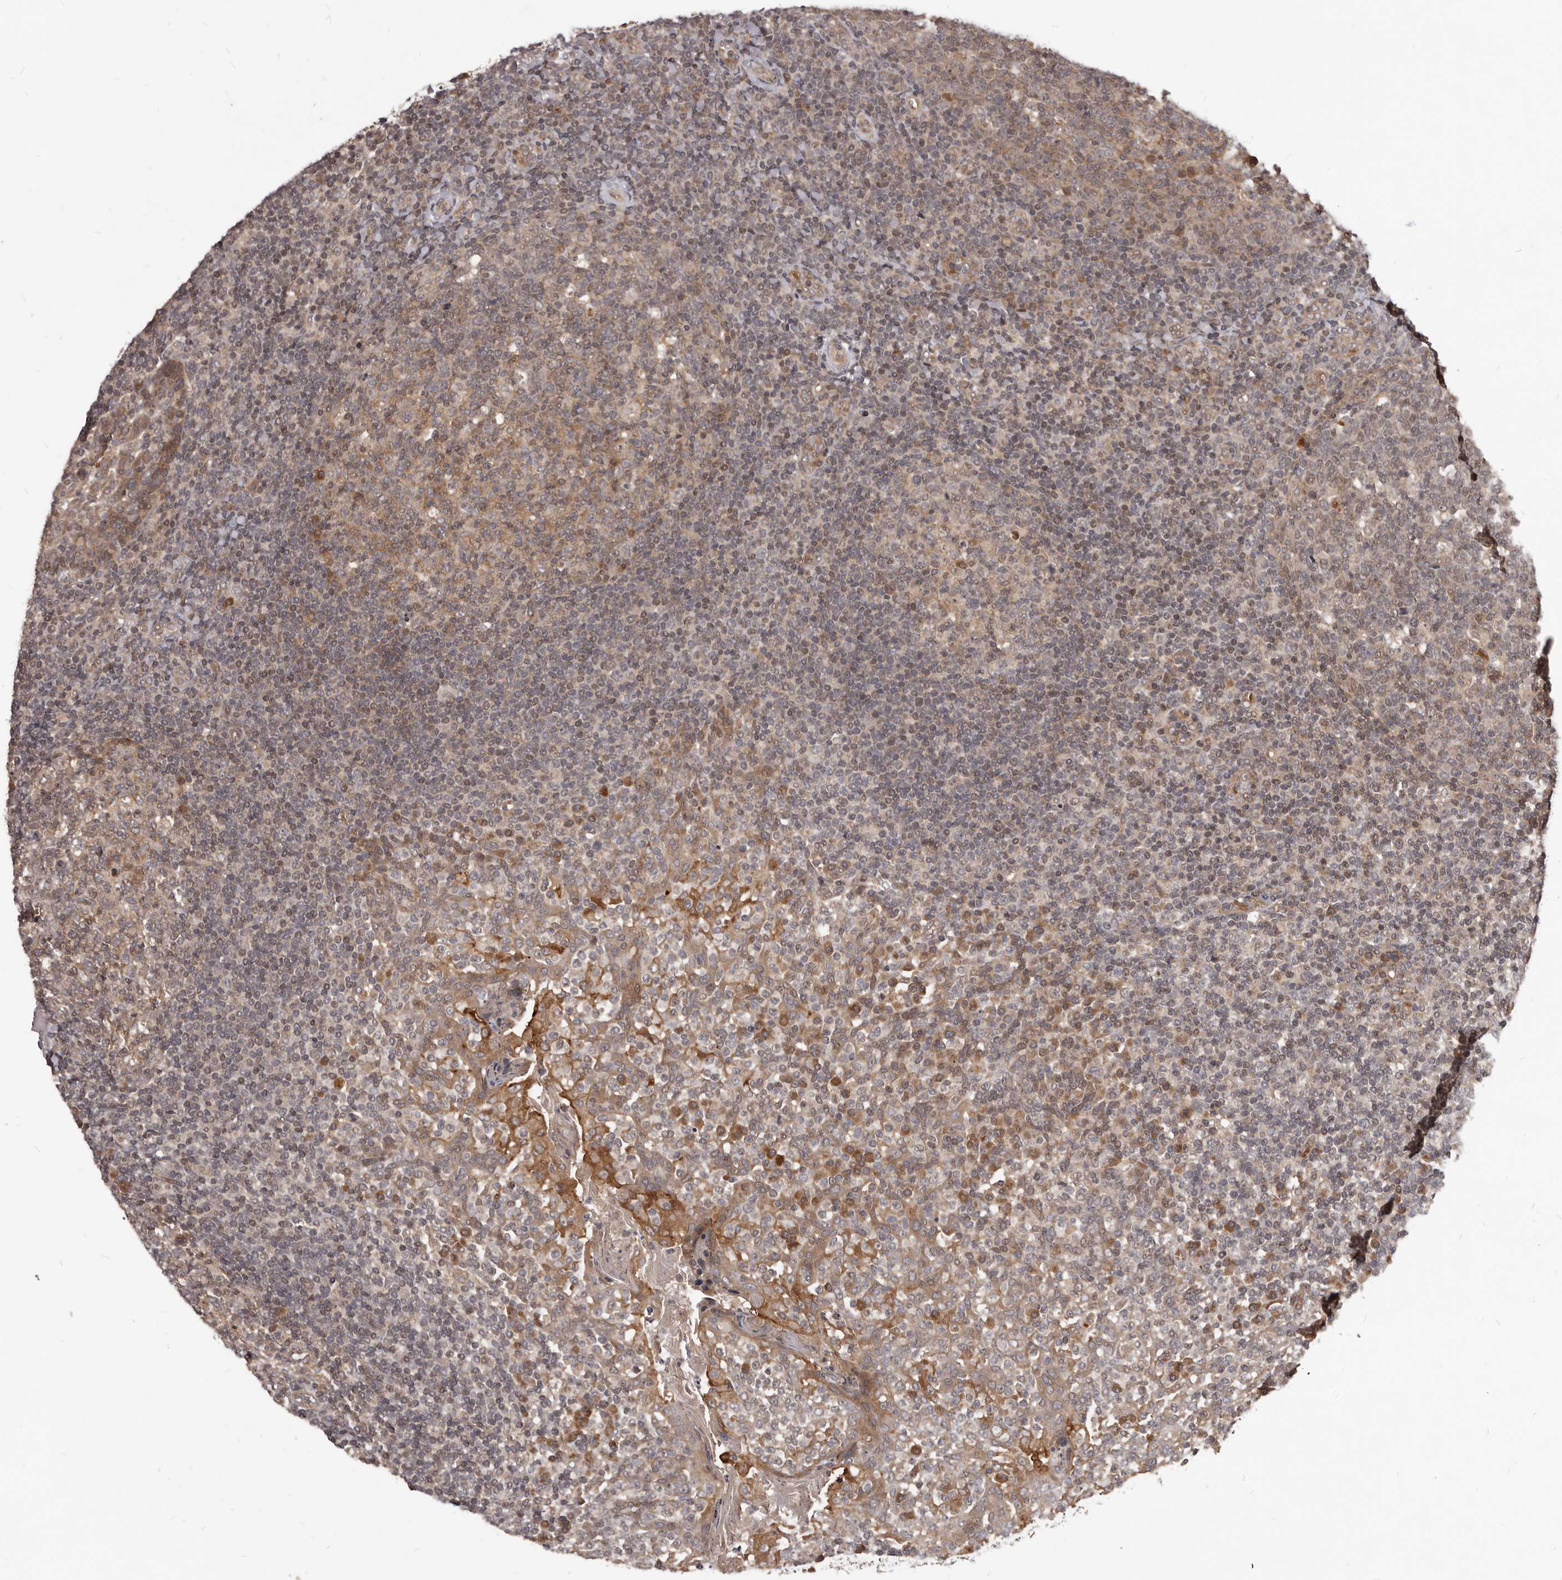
{"staining": {"intensity": "weak", "quantity": "25%-75%", "location": "cytoplasmic/membranous"}, "tissue": "tonsil", "cell_type": "Germinal center cells", "image_type": "normal", "snomed": [{"axis": "morphology", "description": "Normal tissue, NOS"}, {"axis": "topography", "description": "Tonsil"}], "caption": "Germinal center cells reveal low levels of weak cytoplasmic/membranous expression in about 25%-75% of cells in benign tonsil.", "gene": "GABPB2", "patient": {"sex": "female", "age": 19}}